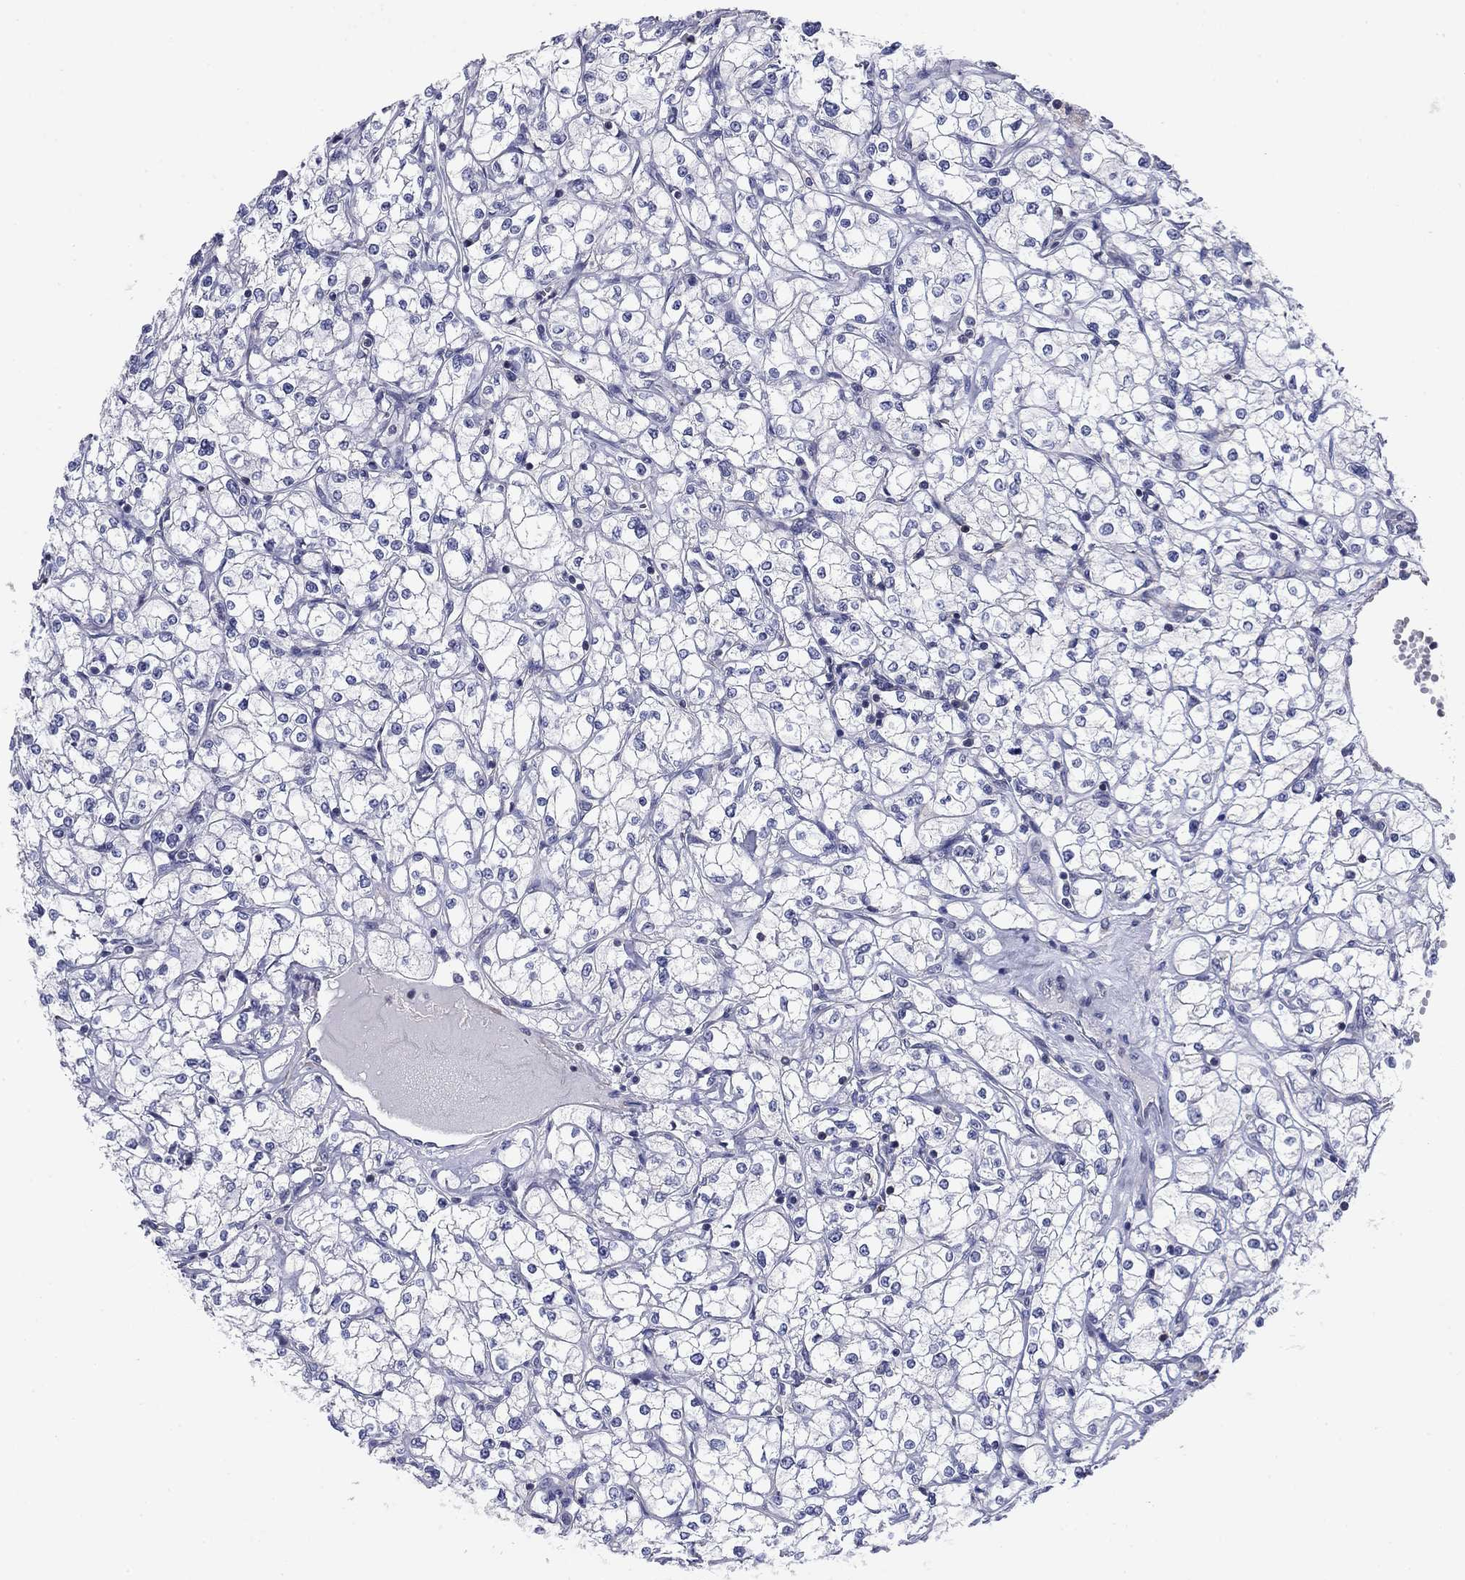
{"staining": {"intensity": "negative", "quantity": "none", "location": "none"}, "tissue": "renal cancer", "cell_type": "Tumor cells", "image_type": "cancer", "snomed": [{"axis": "morphology", "description": "Adenocarcinoma, NOS"}, {"axis": "topography", "description": "Kidney"}], "caption": "High power microscopy micrograph of an IHC micrograph of renal cancer (adenocarcinoma), revealing no significant staining in tumor cells.", "gene": "PSD4", "patient": {"sex": "male", "age": 67}}